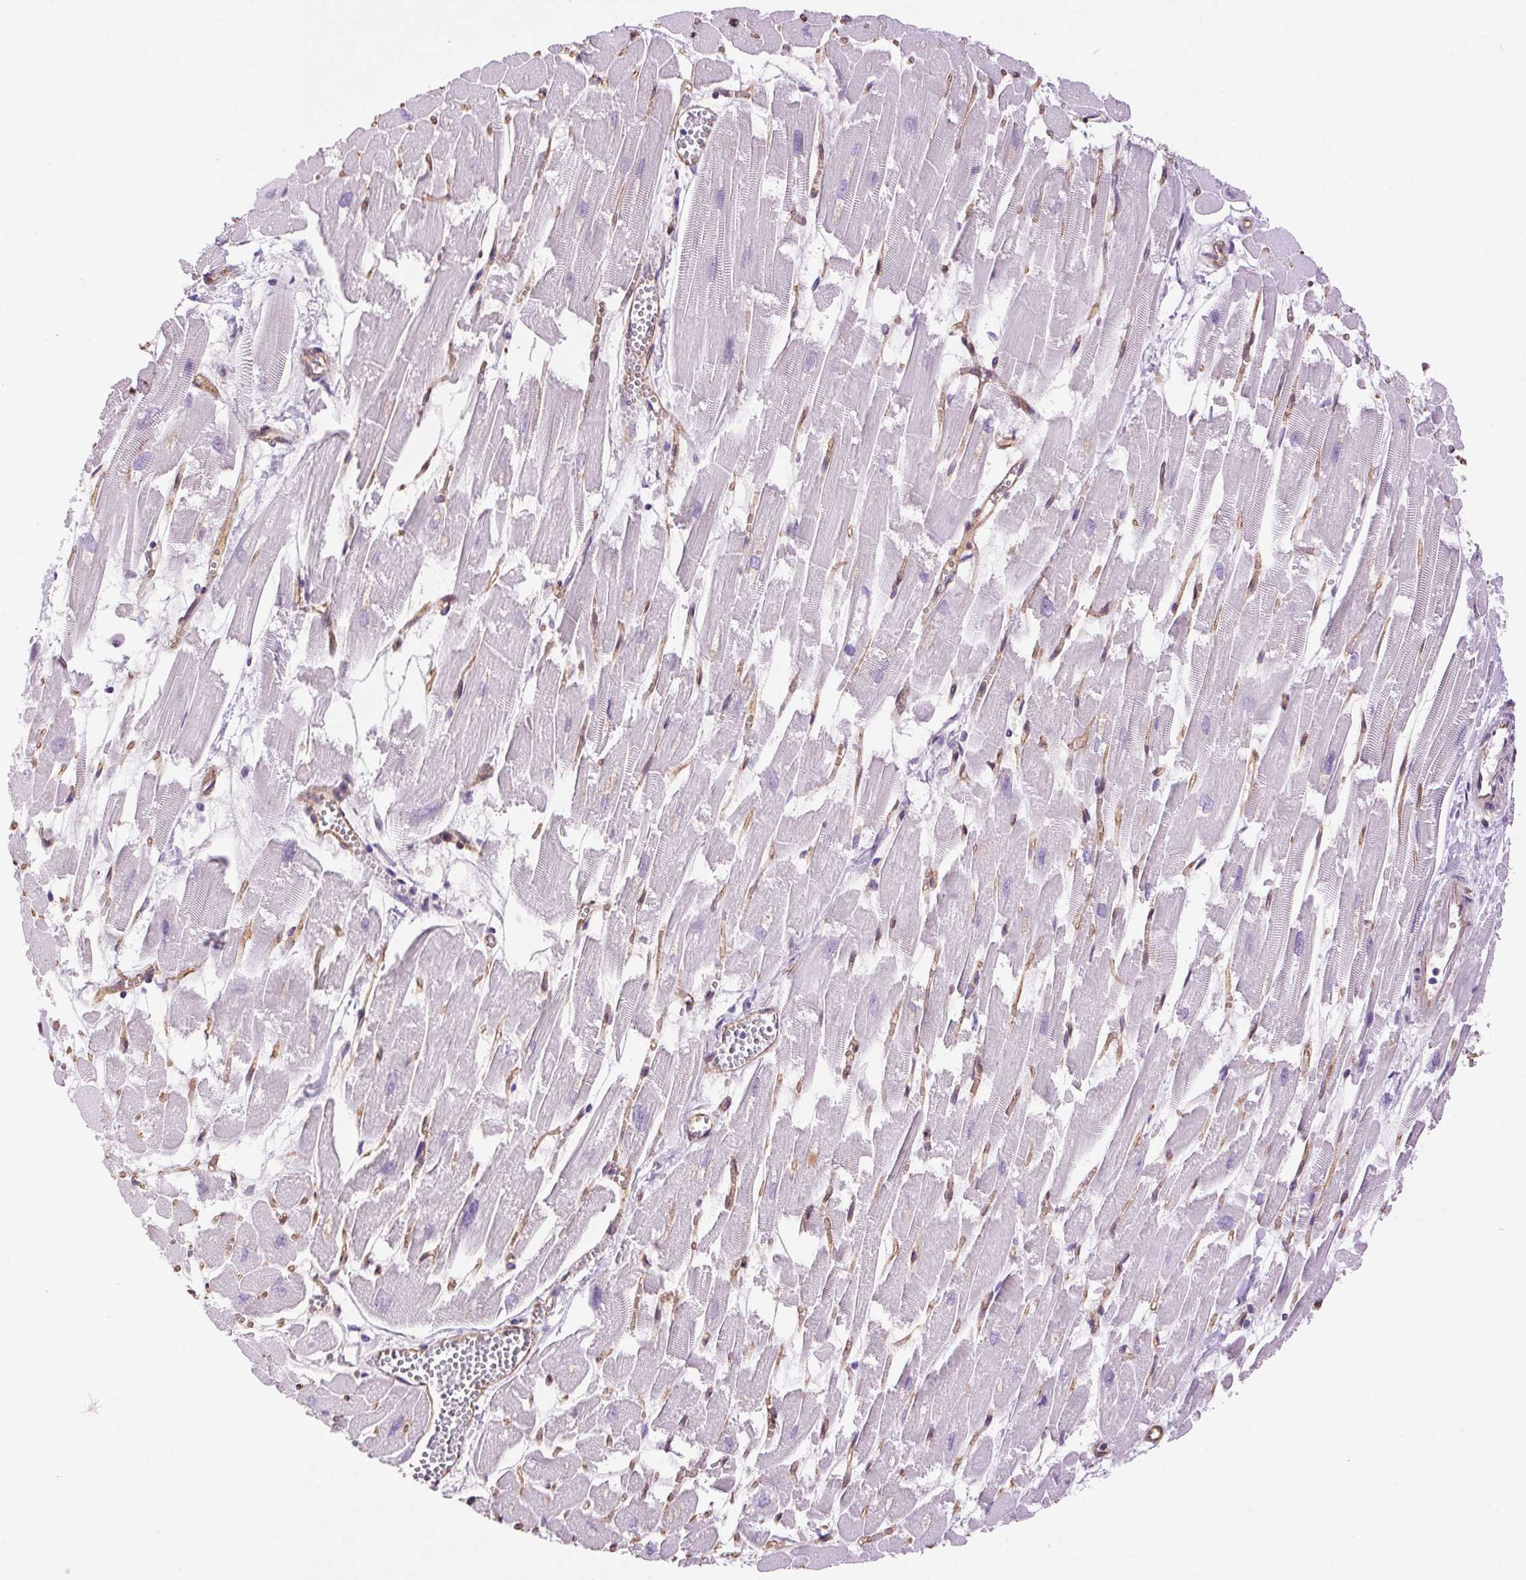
{"staining": {"intensity": "negative", "quantity": "none", "location": "none"}, "tissue": "heart muscle", "cell_type": "Cardiomyocytes", "image_type": "normal", "snomed": [{"axis": "morphology", "description": "Normal tissue, NOS"}, {"axis": "topography", "description": "Heart"}], "caption": "This is an immunohistochemistry image of unremarkable human heart muscle. There is no staining in cardiomyocytes.", "gene": "SHCBP1L", "patient": {"sex": "female", "age": 52}}